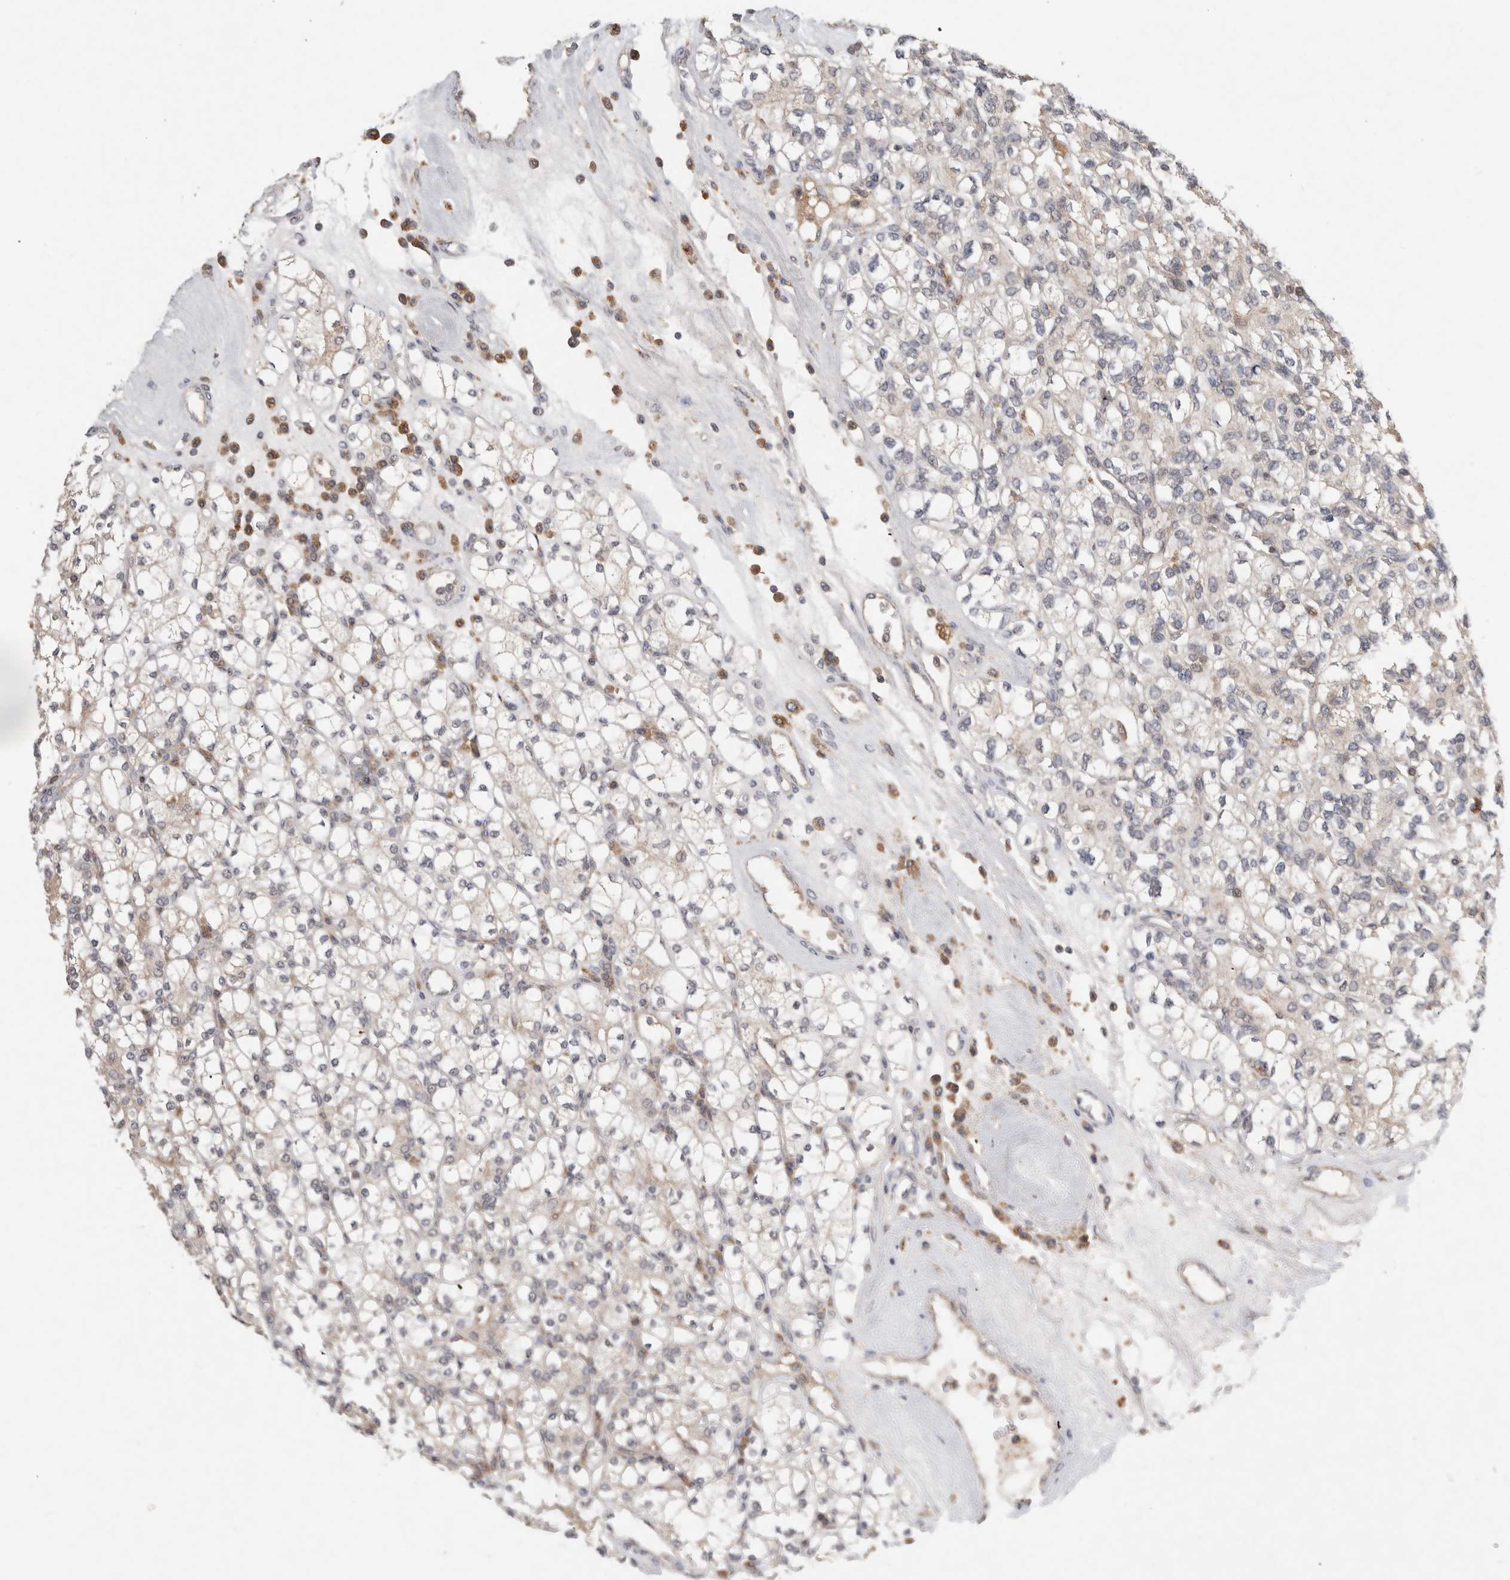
{"staining": {"intensity": "weak", "quantity": "<25%", "location": "cytoplasmic/membranous"}, "tissue": "renal cancer", "cell_type": "Tumor cells", "image_type": "cancer", "snomed": [{"axis": "morphology", "description": "Adenocarcinoma, NOS"}, {"axis": "topography", "description": "Kidney"}], "caption": "Micrograph shows no protein staining in tumor cells of adenocarcinoma (renal) tissue.", "gene": "LOXL2", "patient": {"sex": "male", "age": 77}}